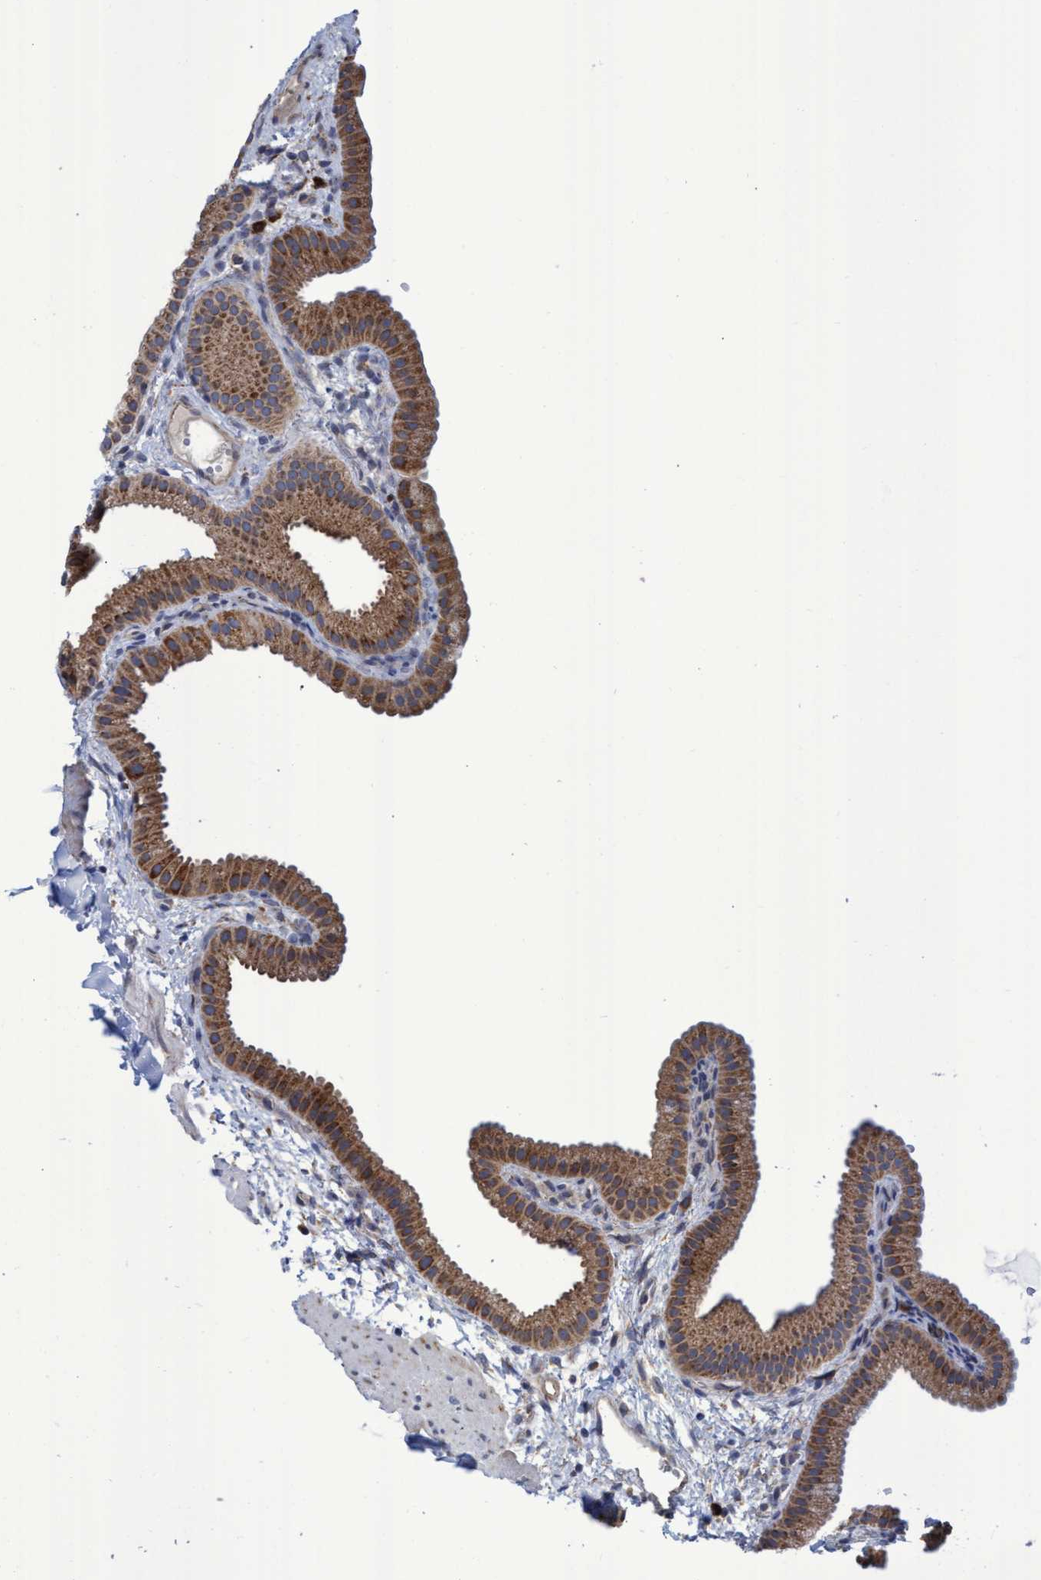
{"staining": {"intensity": "moderate", "quantity": ">75%", "location": "cytoplasmic/membranous"}, "tissue": "gallbladder", "cell_type": "Glandular cells", "image_type": "normal", "snomed": [{"axis": "morphology", "description": "Normal tissue, NOS"}, {"axis": "topography", "description": "Gallbladder"}], "caption": "Glandular cells exhibit moderate cytoplasmic/membranous staining in approximately >75% of cells in unremarkable gallbladder. (Brightfield microscopy of DAB IHC at high magnification).", "gene": "NAT16", "patient": {"sex": "female", "age": 64}}